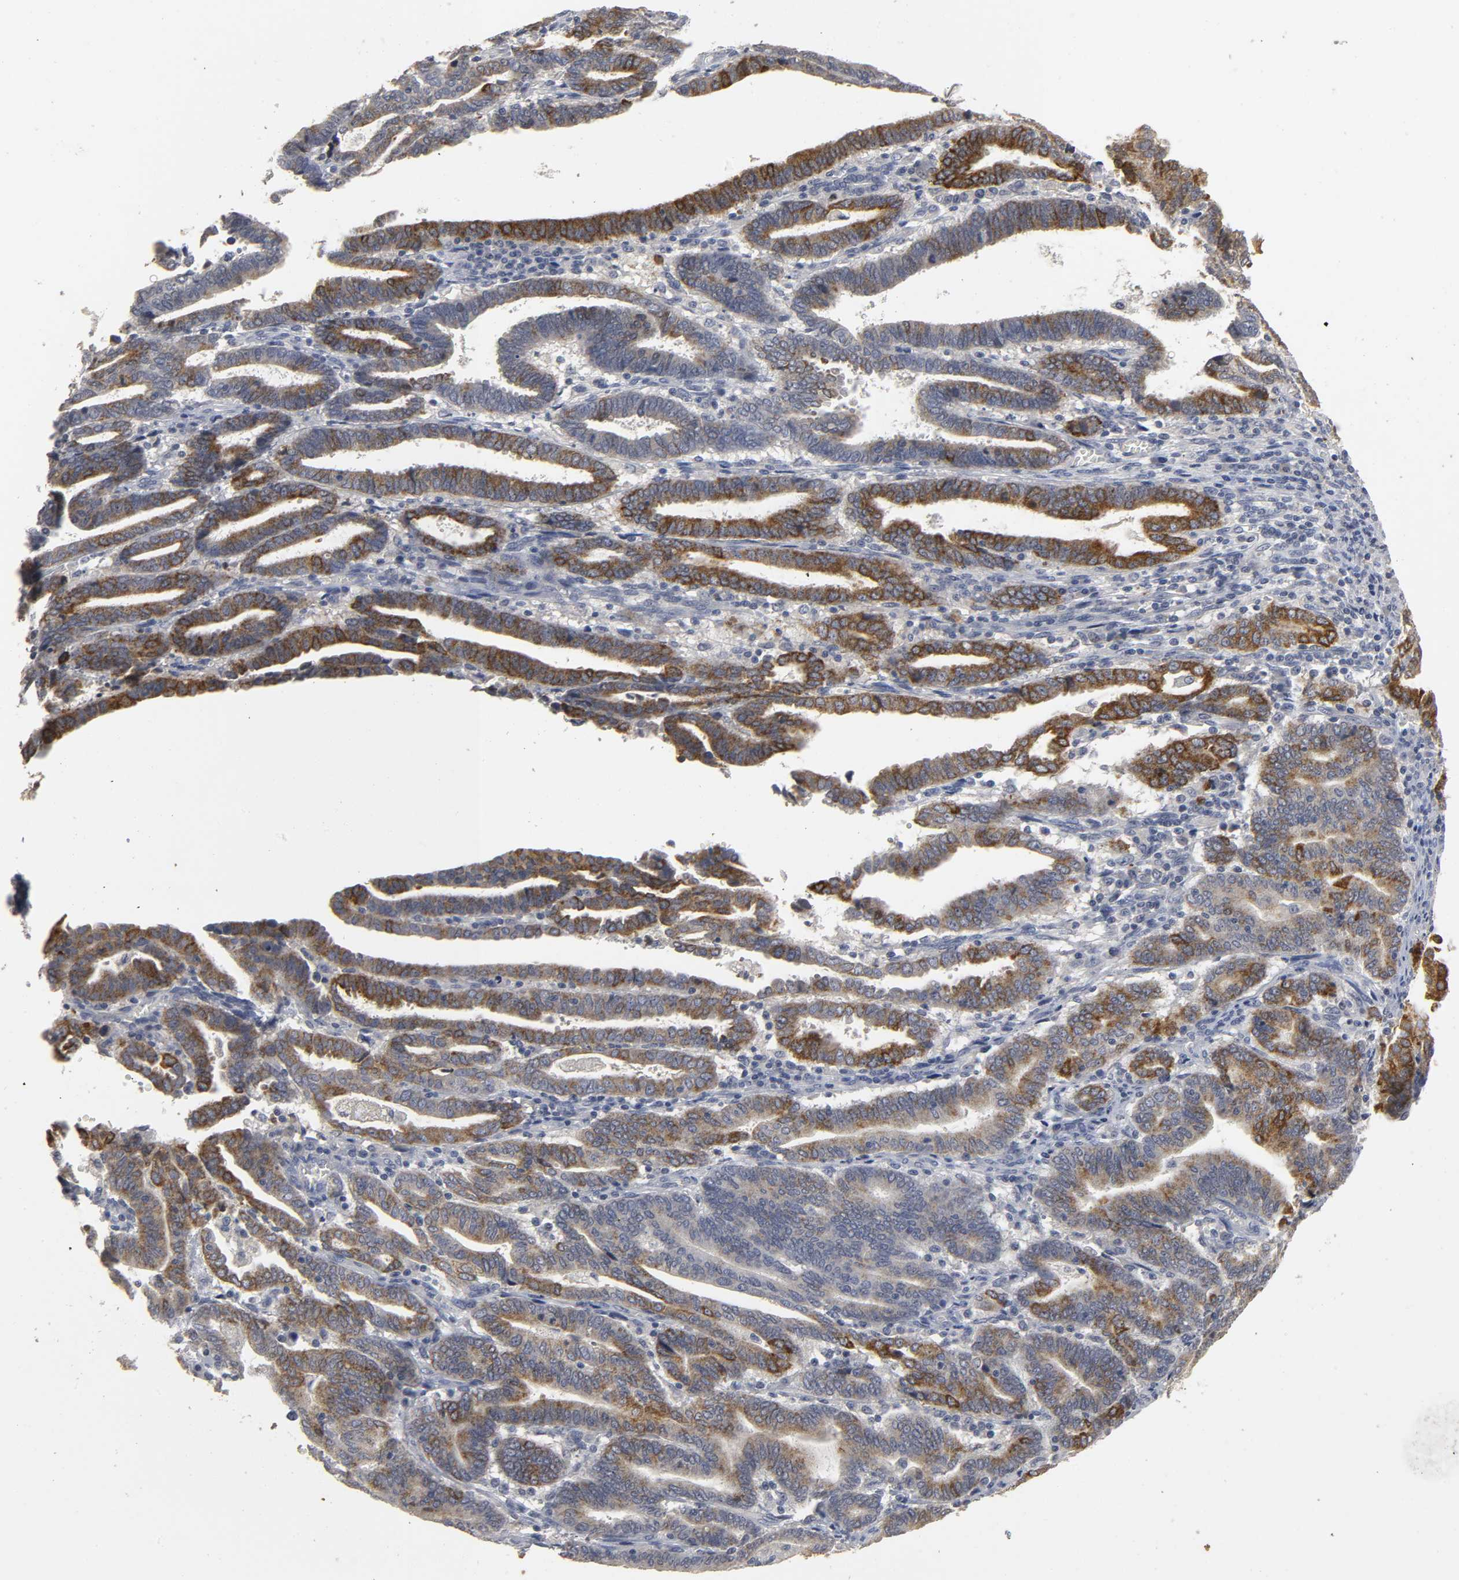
{"staining": {"intensity": "moderate", "quantity": ">75%", "location": "cytoplasmic/membranous"}, "tissue": "endometrial cancer", "cell_type": "Tumor cells", "image_type": "cancer", "snomed": [{"axis": "morphology", "description": "Adenocarcinoma, NOS"}, {"axis": "topography", "description": "Uterus"}], "caption": "Protein analysis of endometrial cancer (adenocarcinoma) tissue shows moderate cytoplasmic/membranous positivity in about >75% of tumor cells.", "gene": "TCAP", "patient": {"sex": "female", "age": 83}}